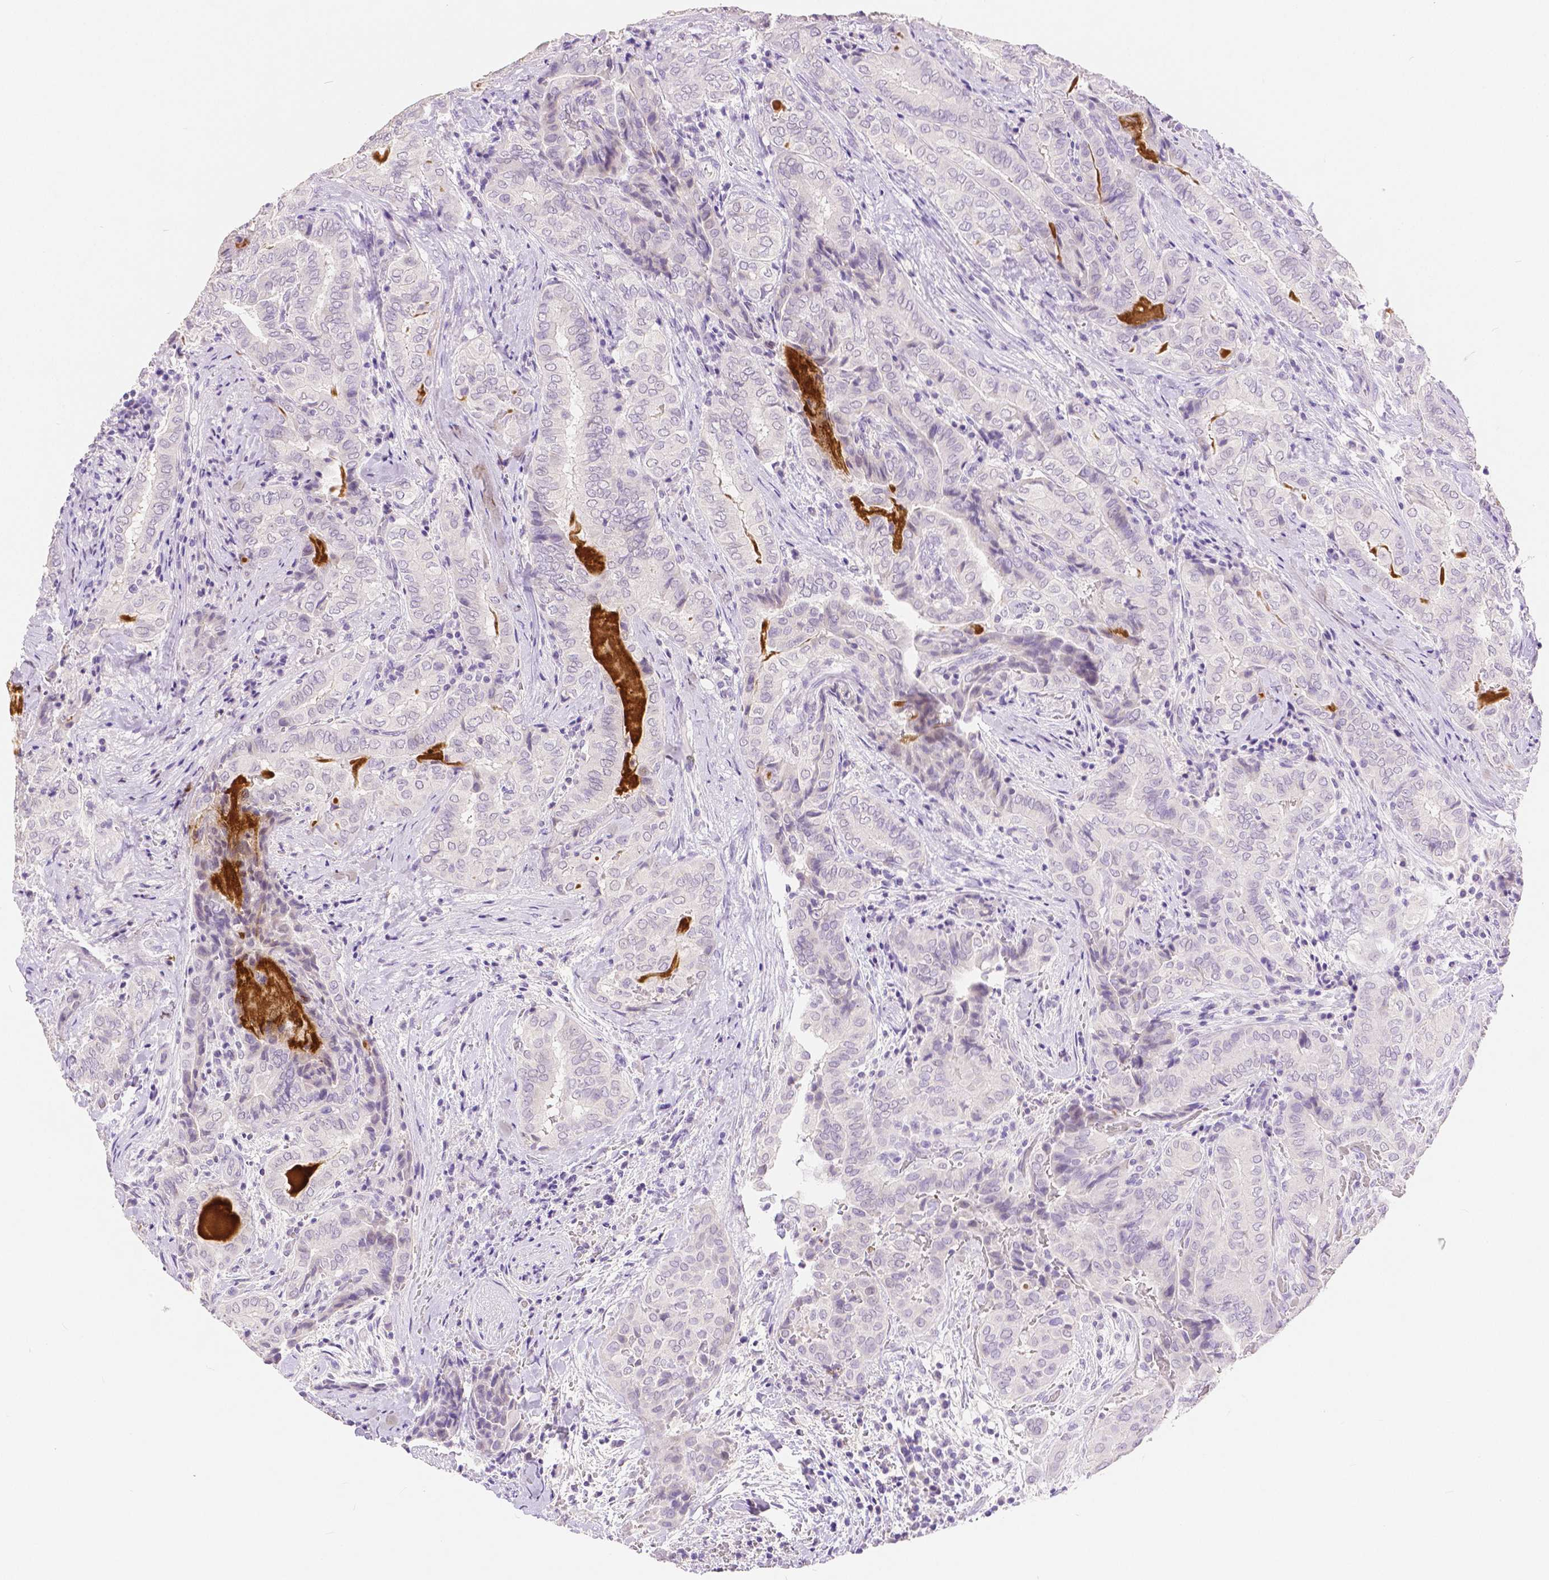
{"staining": {"intensity": "negative", "quantity": "none", "location": "none"}, "tissue": "thyroid cancer", "cell_type": "Tumor cells", "image_type": "cancer", "snomed": [{"axis": "morphology", "description": "Papillary adenocarcinoma, NOS"}, {"axis": "topography", "description": "Thyroid gland"}], "caption": "The IHC histopathology image has no significant positivity in tumor cells of thyroid cancer tissue.", "gene": "HNF1B", "patient": {"sex": "female", "age": 61}}